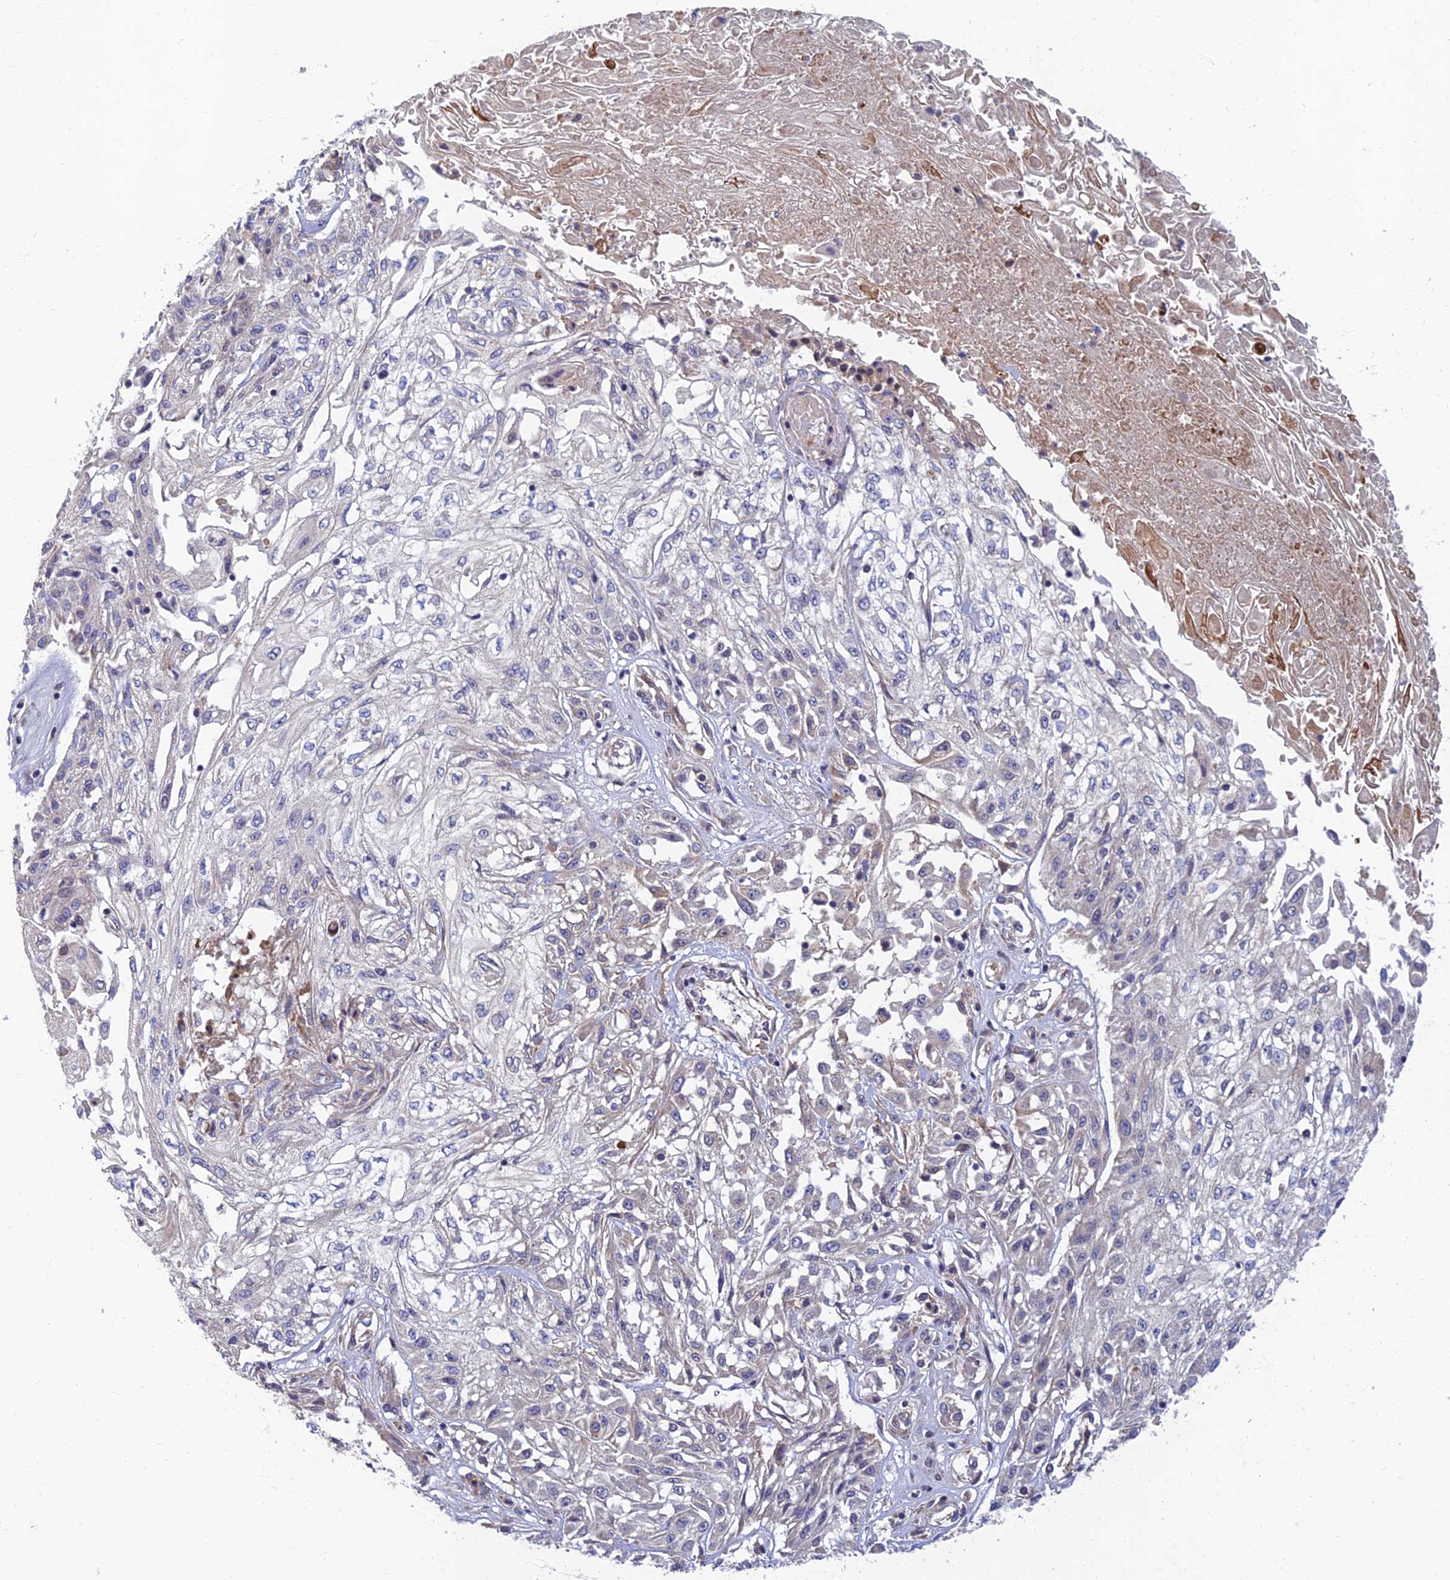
{"staining": {"intensity": "negative", "quantity": "none", "location": "none"}, "tissue": "skin cancer", "cell_type": "Tumor cells", "image_type": "cancer", "snomed": [{"axis": "morphology", "description": "Squamous cell carcinoma, NOS"}, {"axis": "morphology", "description": "Squamous cell carcinoma, metastatic, NOS"}, {"axis": "topography", "description": "Skin"}, {"axis": "topography", "description": "Lymph node"}], "caption": "This is a image of immunohistochemistry (IHC) staining of skin squamous cell carcinoma, which shows no expression in tumor cells.", "gene": "SOGA1", "patient": {"sex": "male", "age": 75}}